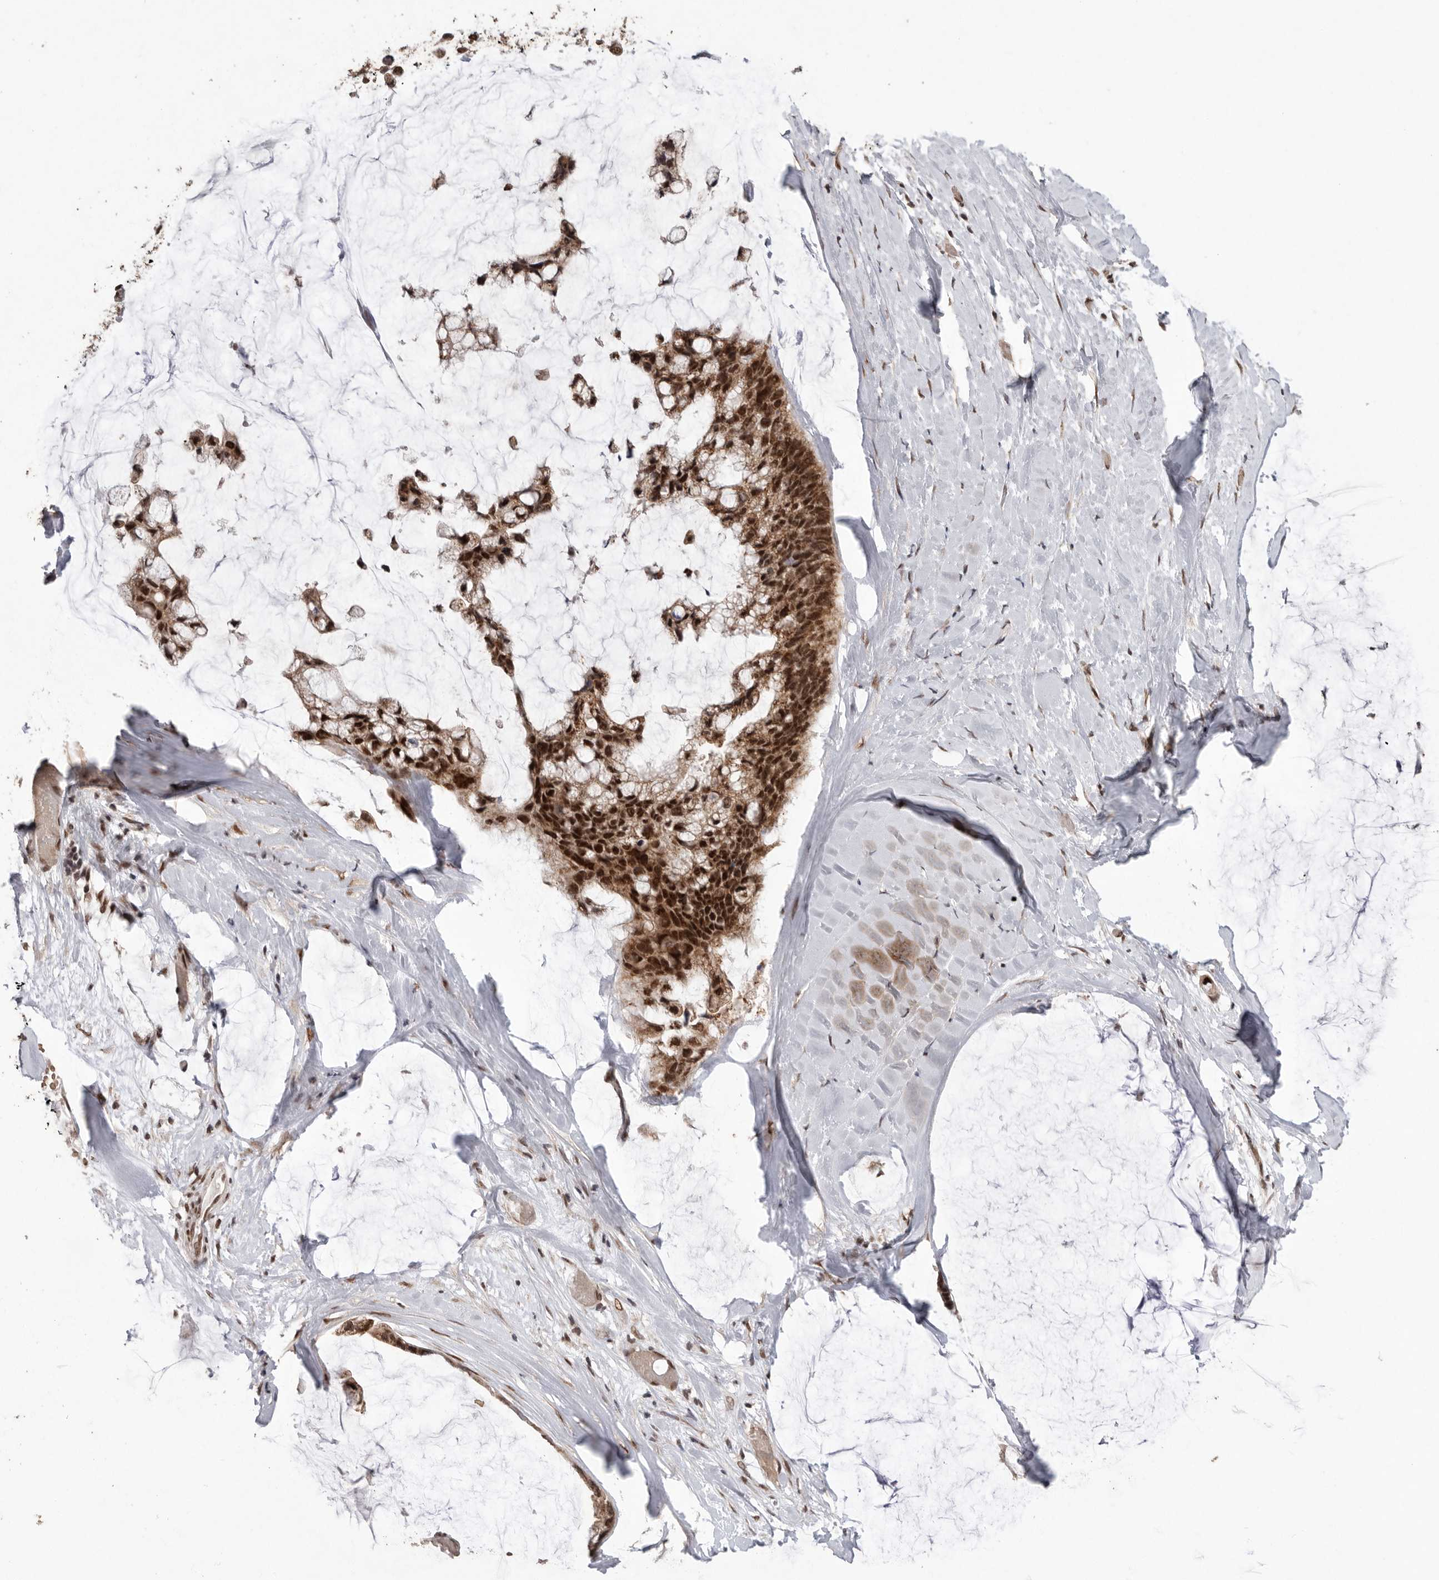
{"staining": {"intensity": "strong", "quantity": ">75%", "location": "cytoplasmic/membranous,nuclear"}, "tissue": "ovarian cancer", "cell_type": "Tumor cells", "image_type": "cancer", "snomed": [{"axis": "morphology", "description": "Cystadenocarcinoma, mucinous, NOS"}, {"axis": "topography", "description": "Ovary"}], "caption": "IHC (DAB) staining of ovarian cancer (mucinous cystadenocarcinoma) demonstrates strong cytoplasmic/membranous and nuclear protein positivity in about >75% of tumor cells.", "gene": "PPP1R10", "patient": {"sex": "female", "age": 39}}